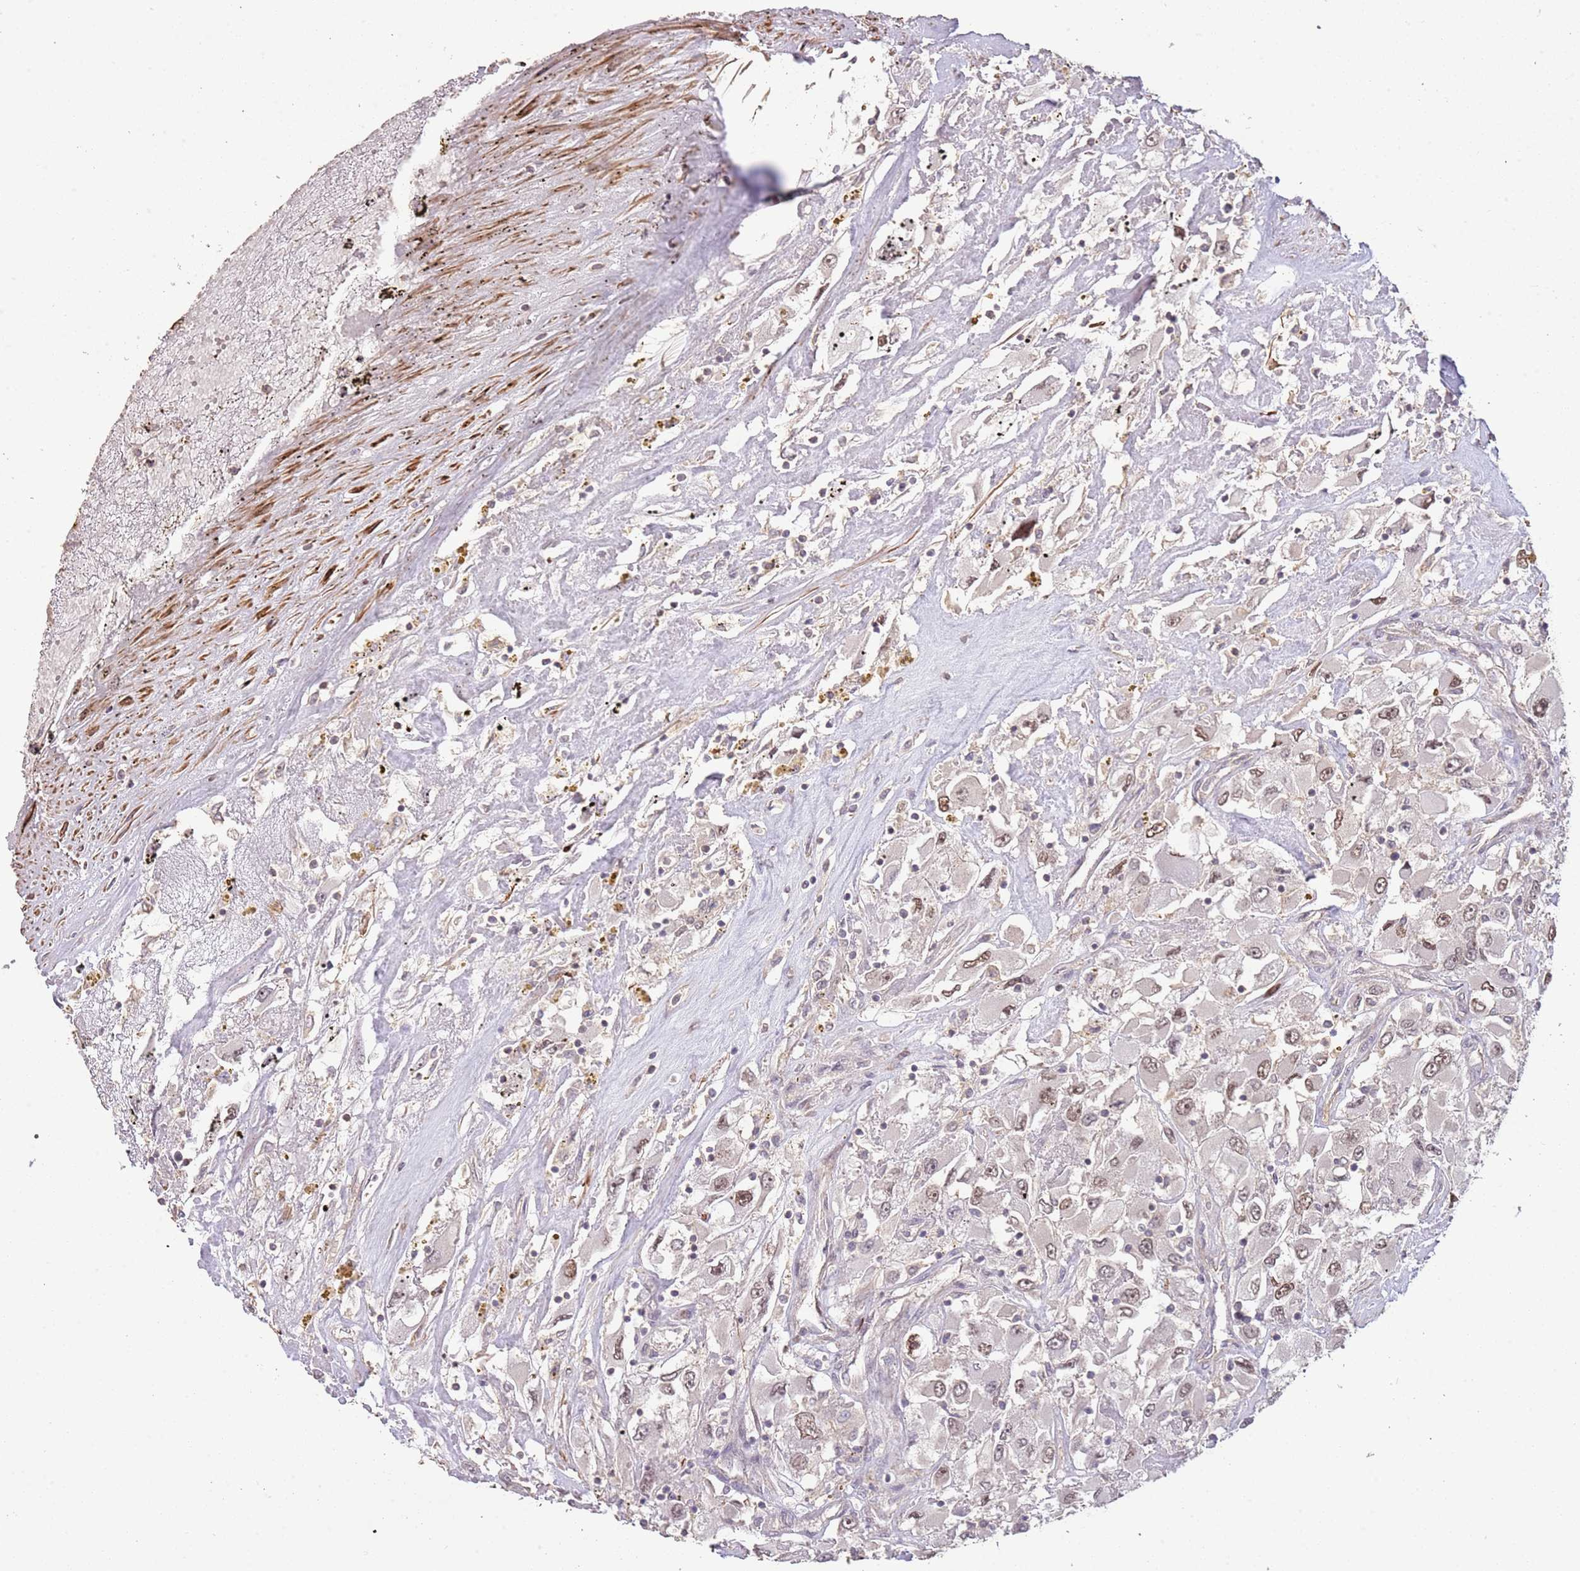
{"staining": {"intensity": "moderate", "quantity": ">75%", "location": "nuclear"}, "tissue": "renal cancer", "cell_type": "Tumor cells", "image_type": "cancer", "snomed": [{"axis": "morphology", "description": "Adenocarcinoma, NOS"}, {"axis": "topography", "description": "Kidney"}], "caption": "A brown stain labels moderate nuclear staining of a protein in human renal cancer tumor cells.", "gene": "ADTRP", "patient": {"sex": "female", "age": 52}}